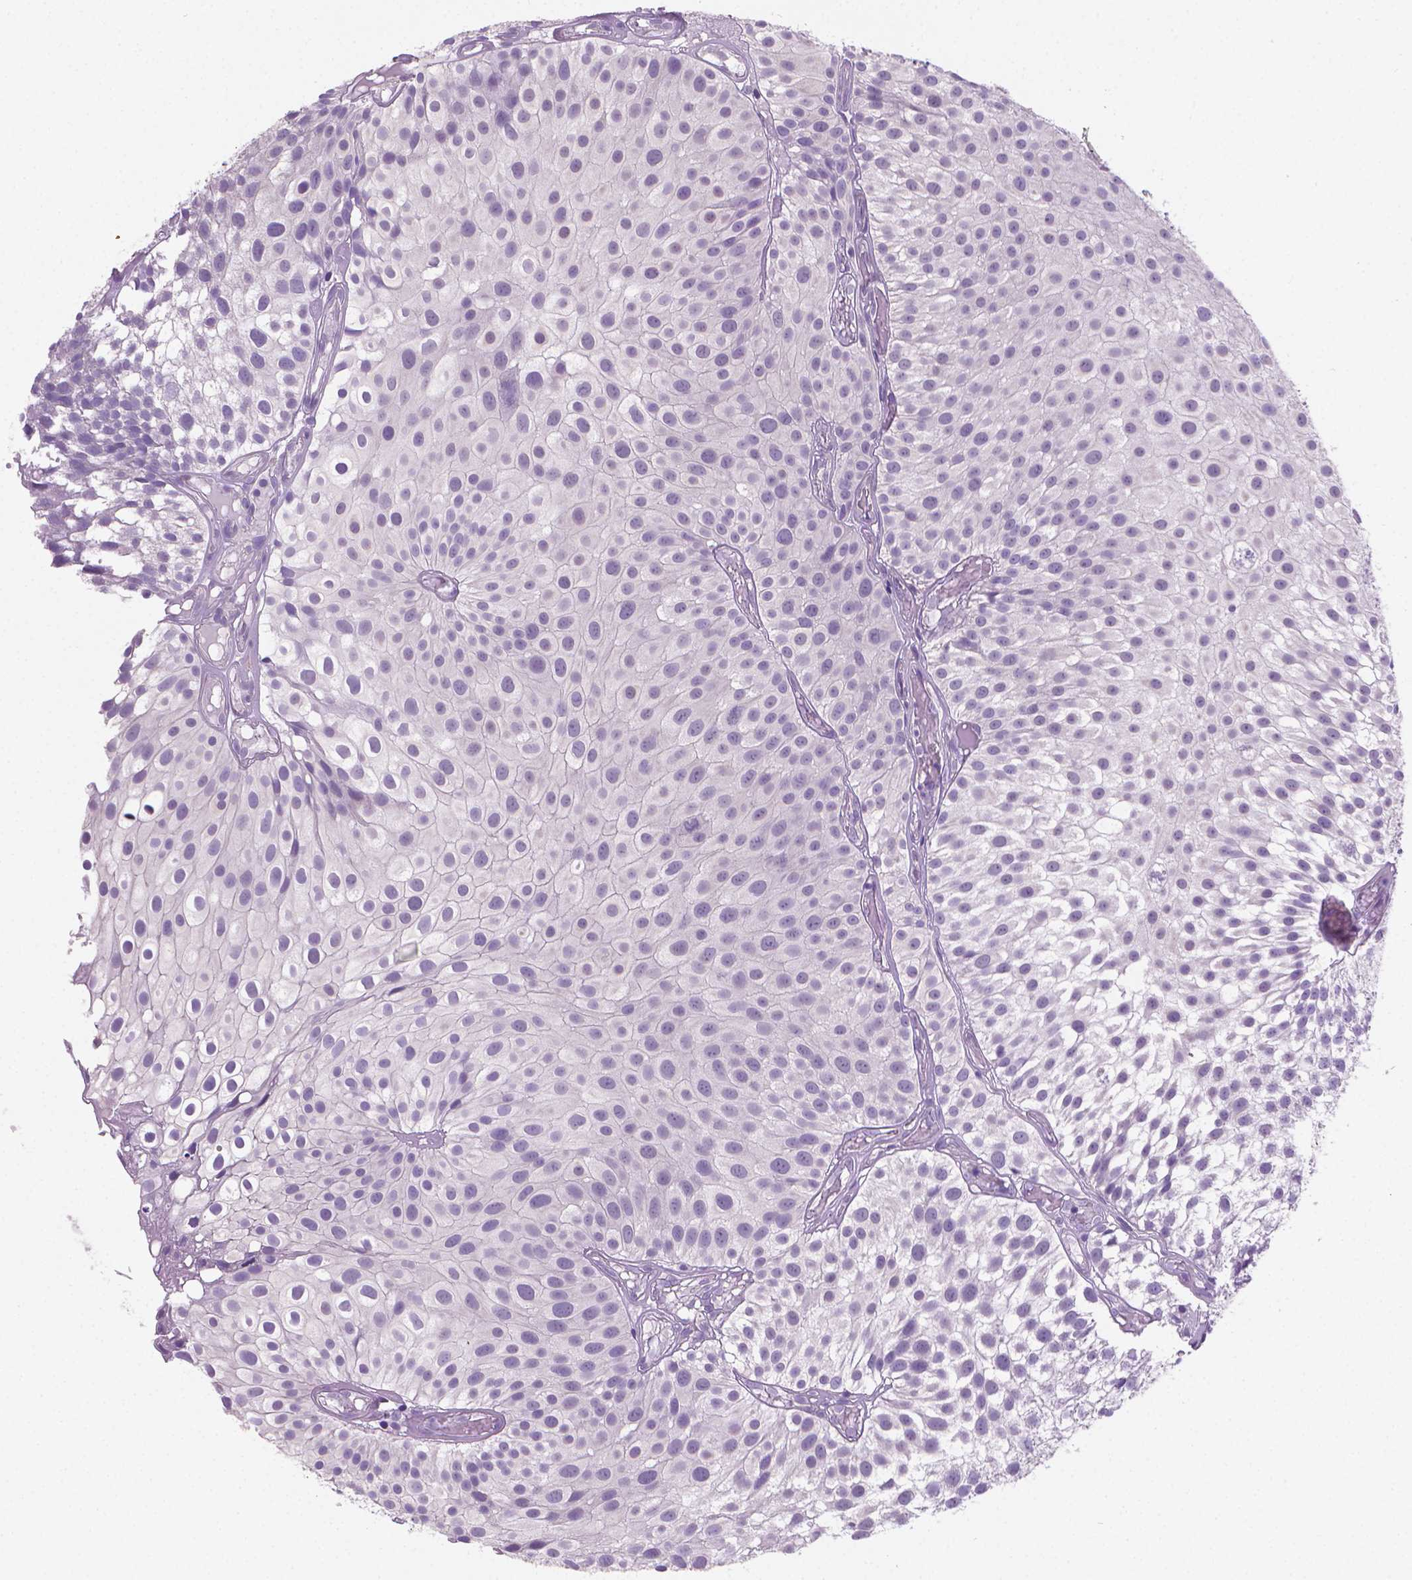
{"staining": {"intensity": "negative", "quantity": "none", "location": "none"}, "tissue": "urothelial cancer", "cell_type": "Tumor cells", "image_type": "cancer", "snomed": [{"axis": "morphology", "description": "Urothelial carcinoma, Low grade"}, {"axis": "topography", "description": "Urinary bladder"}], "caption": "High power microscopy photomicrograph of an IHC photomicrograph of urothelial carcinoma (low-grade), revealing no significant expression in tumor cells. (DAB IHC, high magnification).", "gene": "GSDMA", "patient": {"sex": "male", "age": 79}}